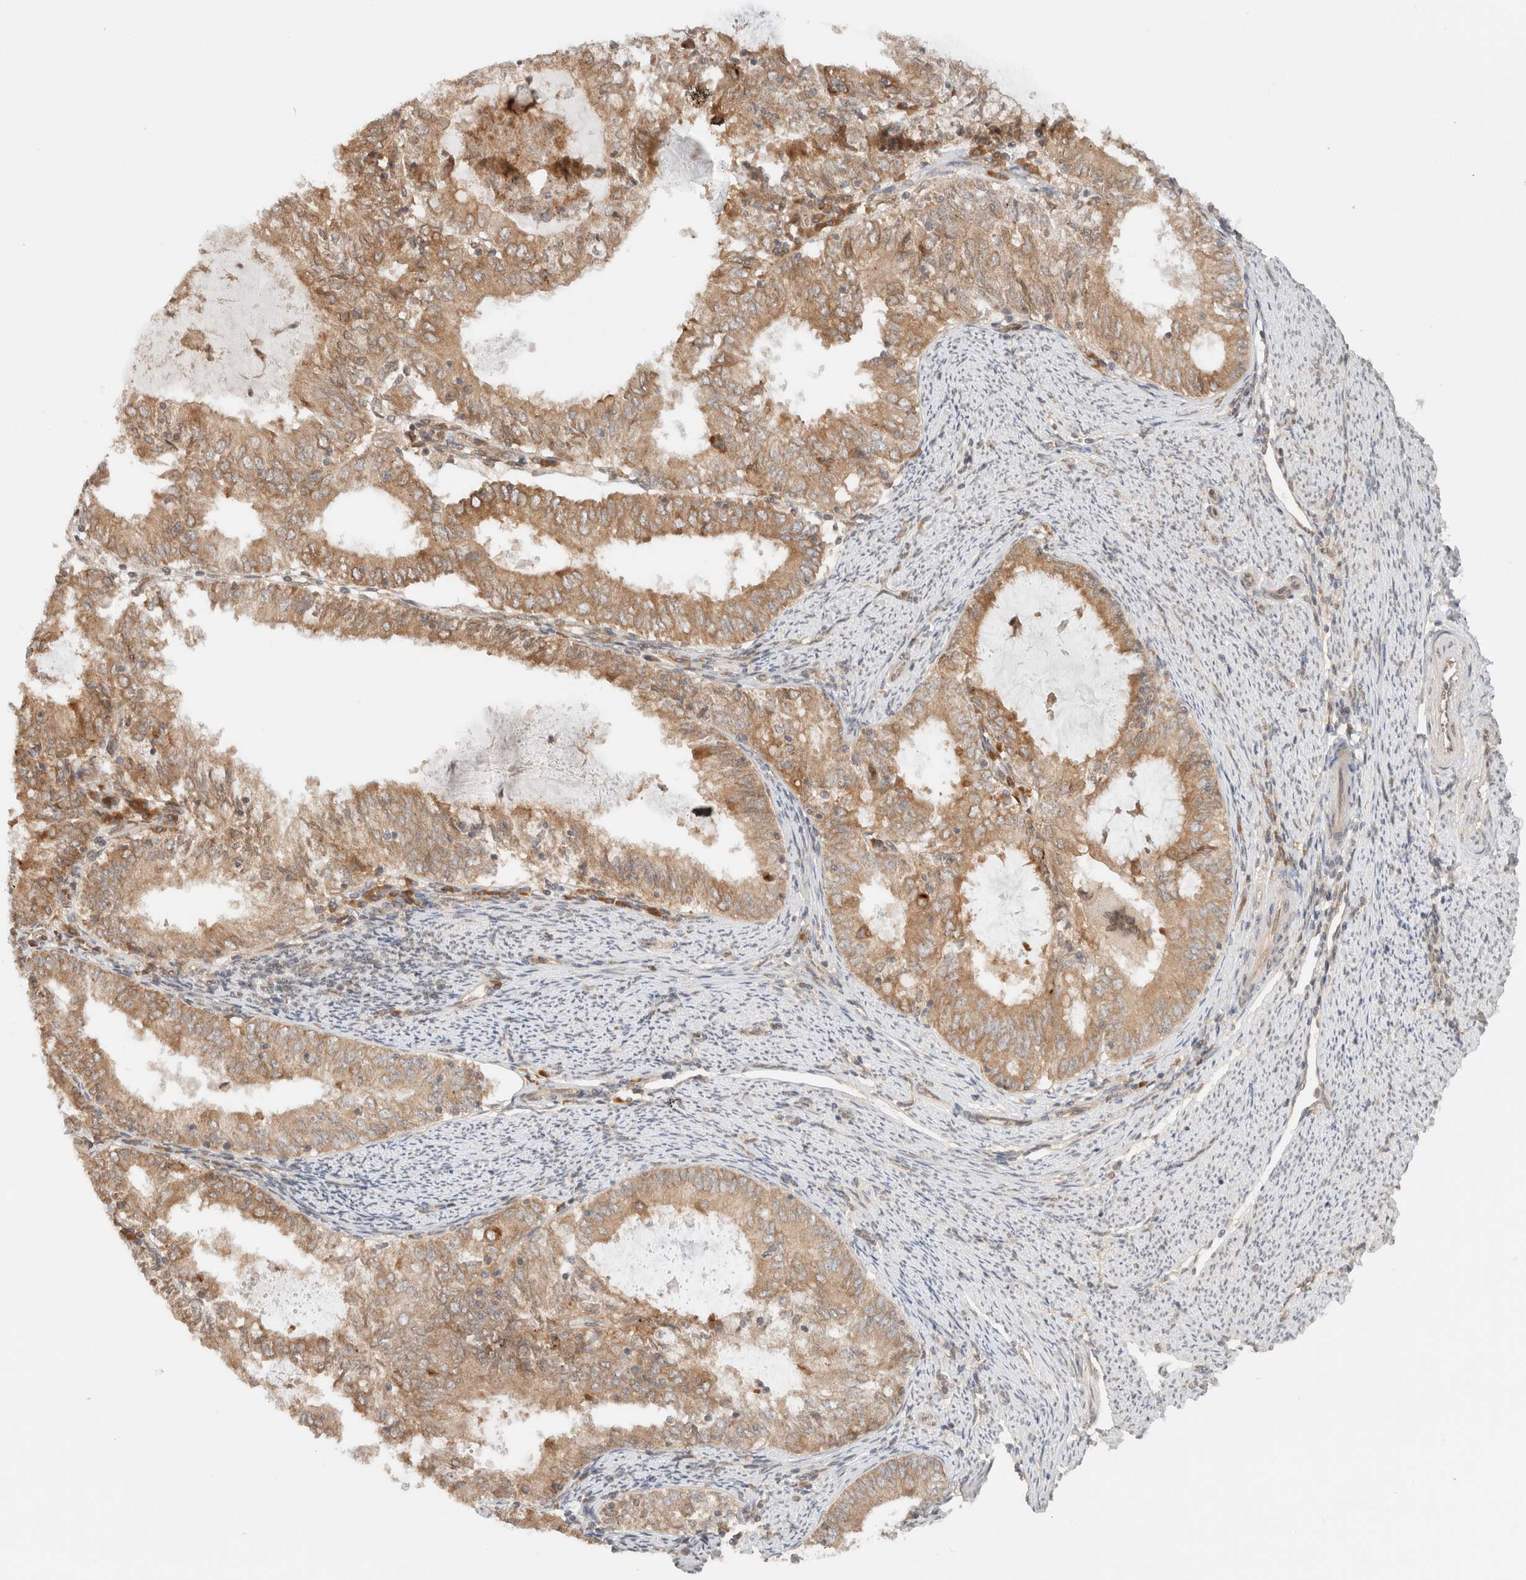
{"staining": {"intensity": "moderate", "quantity": ">75%", "location": "cytoplasmic/membranous"}, "tissue": "endometrial cancer", "cell_type": "Tumor cells", "image_type": "cancer", "snomed": [{"axis": "morphology", "description": "Adenocarcinoma, NOS"}, {"axis": "topography", "description": "Endometrium"}], "caption": "The histopathology image shows immunohistochemical staining of adenocarcinoma (endometrial). There is moderate cytoplasmic/membranous staining is present in approximately >75% of tumor cells.", "gene": "ARFGEF2", "patient": {"sex": "female", "age": 57}}